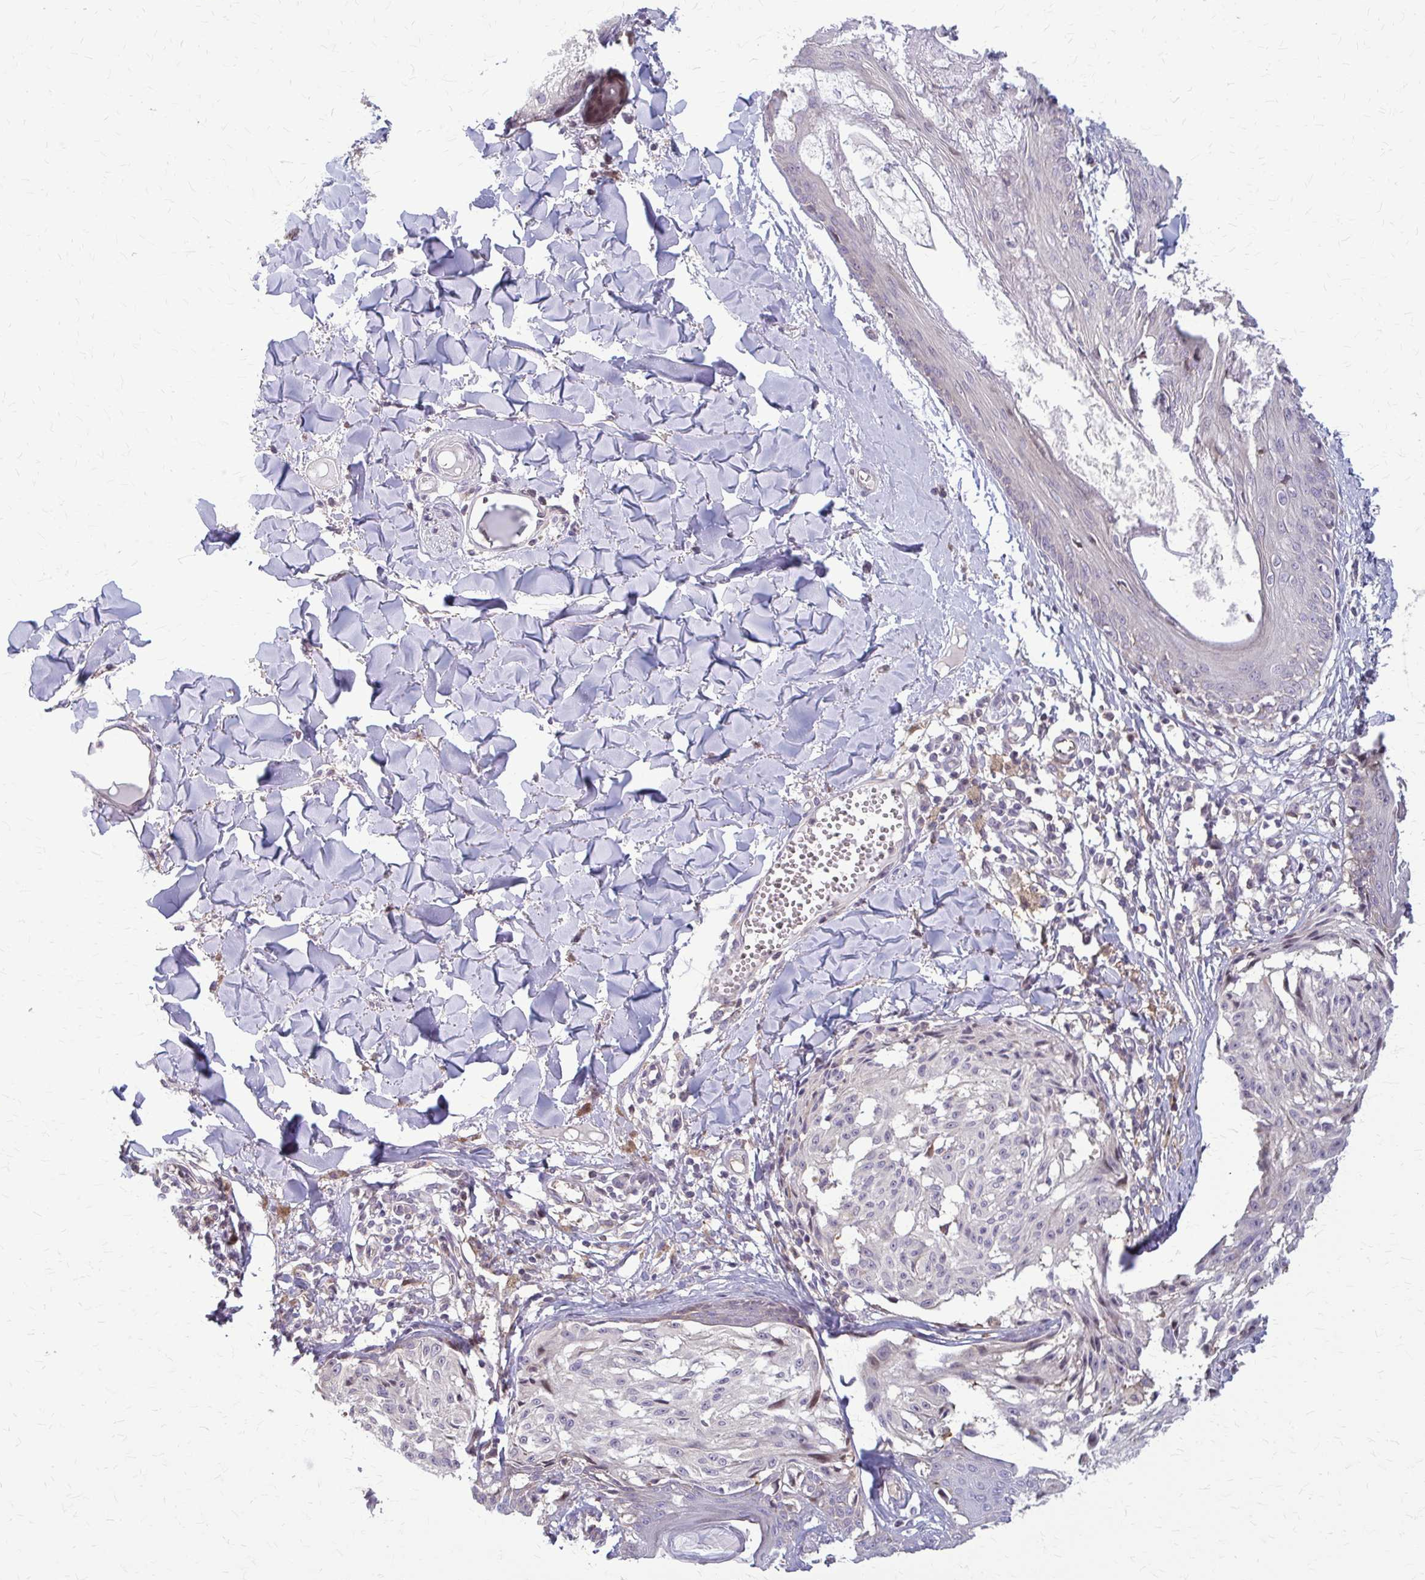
{"staining": {"intensity": "negative", "quantity": "none", "location": "none"}, "tissue": "melanoma", "cell_type": "Tumor cells", "image_type": "cancer", "snomed": [{"axis": "morphology", "description": "Malignant melanoma, NOS"}, {"axis": "topography", "description": "Skin"}], "caption": "Tumor cells are negative for brown protein staining in melanoma. (DAB immunohistochemistry (IHC) visualized using brightfield microscopy, high magnification).", "gene": "ZNF34", "patient": {"sex": "female", "age": 43}}